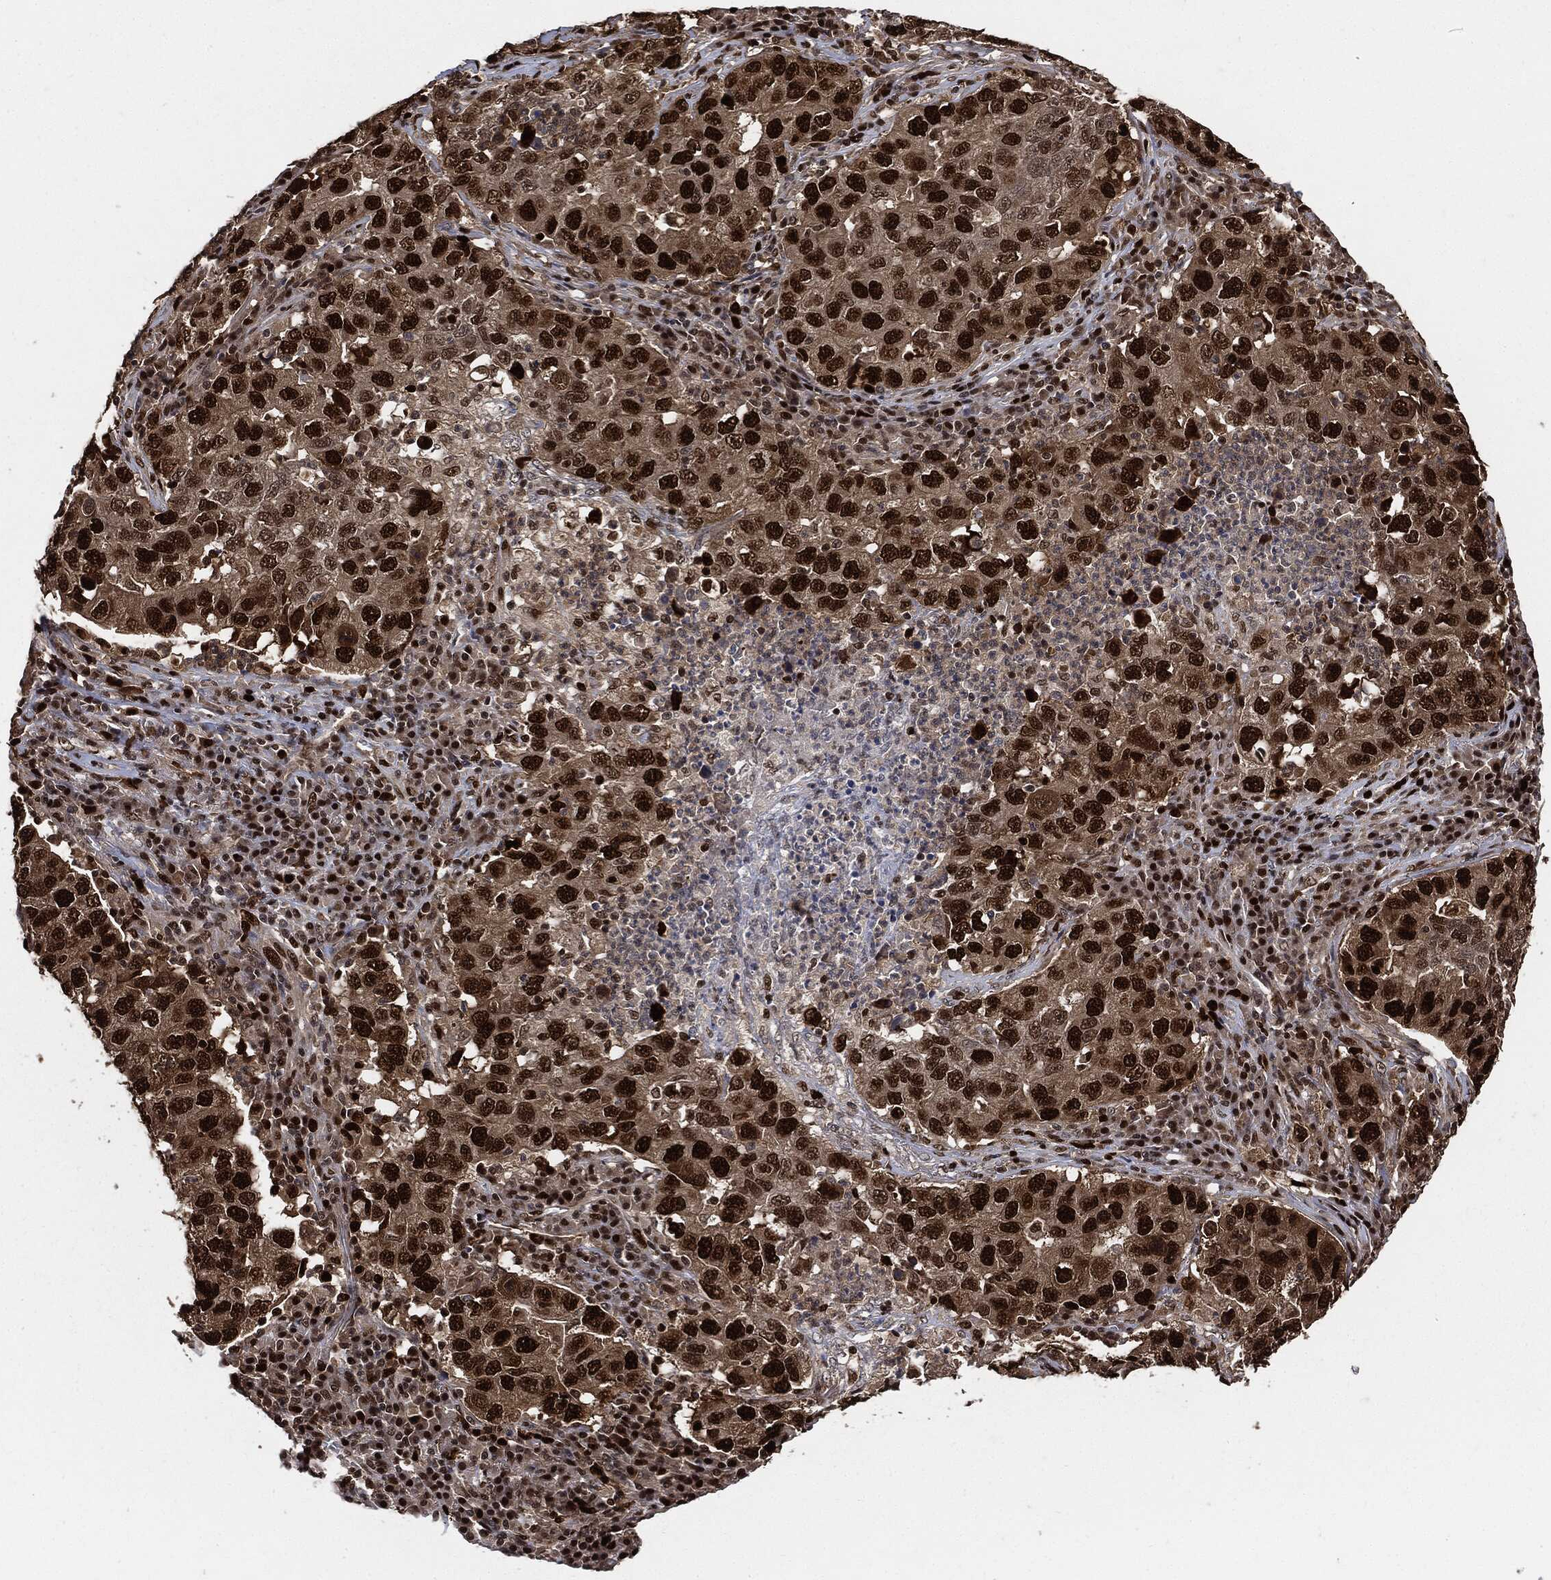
{"staining": {"intensity": "strong", "quantity": ">75%", "location": "nuclear"}, "tissue": "lung cancer", "cell_type": "Tumor cells", "image_type": "cancer", "snomed": [{"axis": "morphology", "description": "Adenocarcinoma, NOS"}, {"axis": "topography", "description": "Lung"}], "caption": "The histopathology image exhibits staining of lung cancer (adenocarcinoma), revealing strong nuclear protein expression (brown color) within tumor cells. (DAB IHC with brightfield microscopy, high magnification).", "gene": "PCNA", "patient": {"sex": "male", "age": 73}}